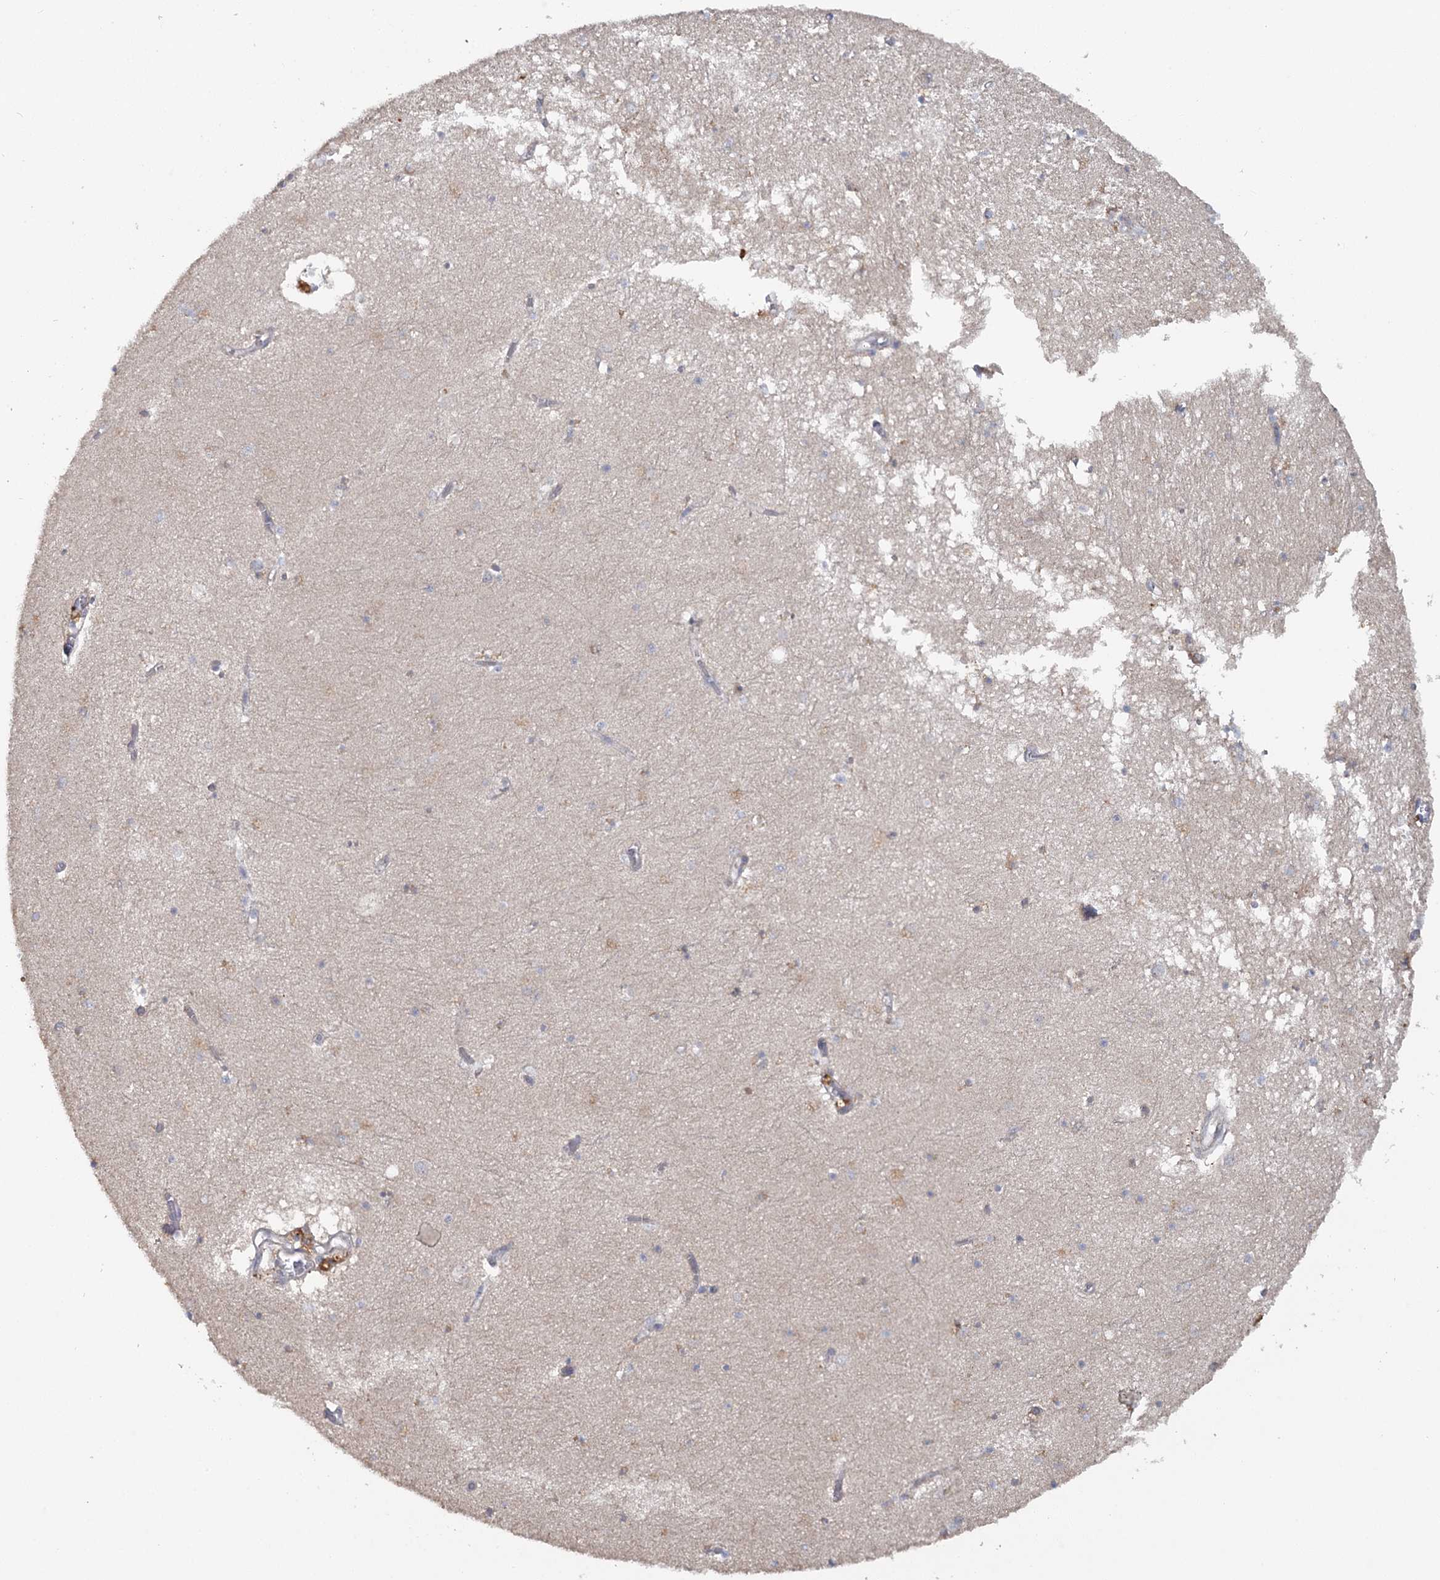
{"staining": {"intensity": "negative", "quantity": "none", "location": "none"}, "tissue": "hippocampus", "cell_type": "Glial cells", "image_type": "normal", "snomed": [{"axis": "morphology", "description": "Normal tissue, NOS"}, {"axis": "topography", "description": "Hippocampus"}], "caption": "Benign hippocampus was stained to show a protein in brown. There is no significant staining in glial cells.", "gene": "ANGPTL5", "patient": {"sex": "male", "age": 70}}